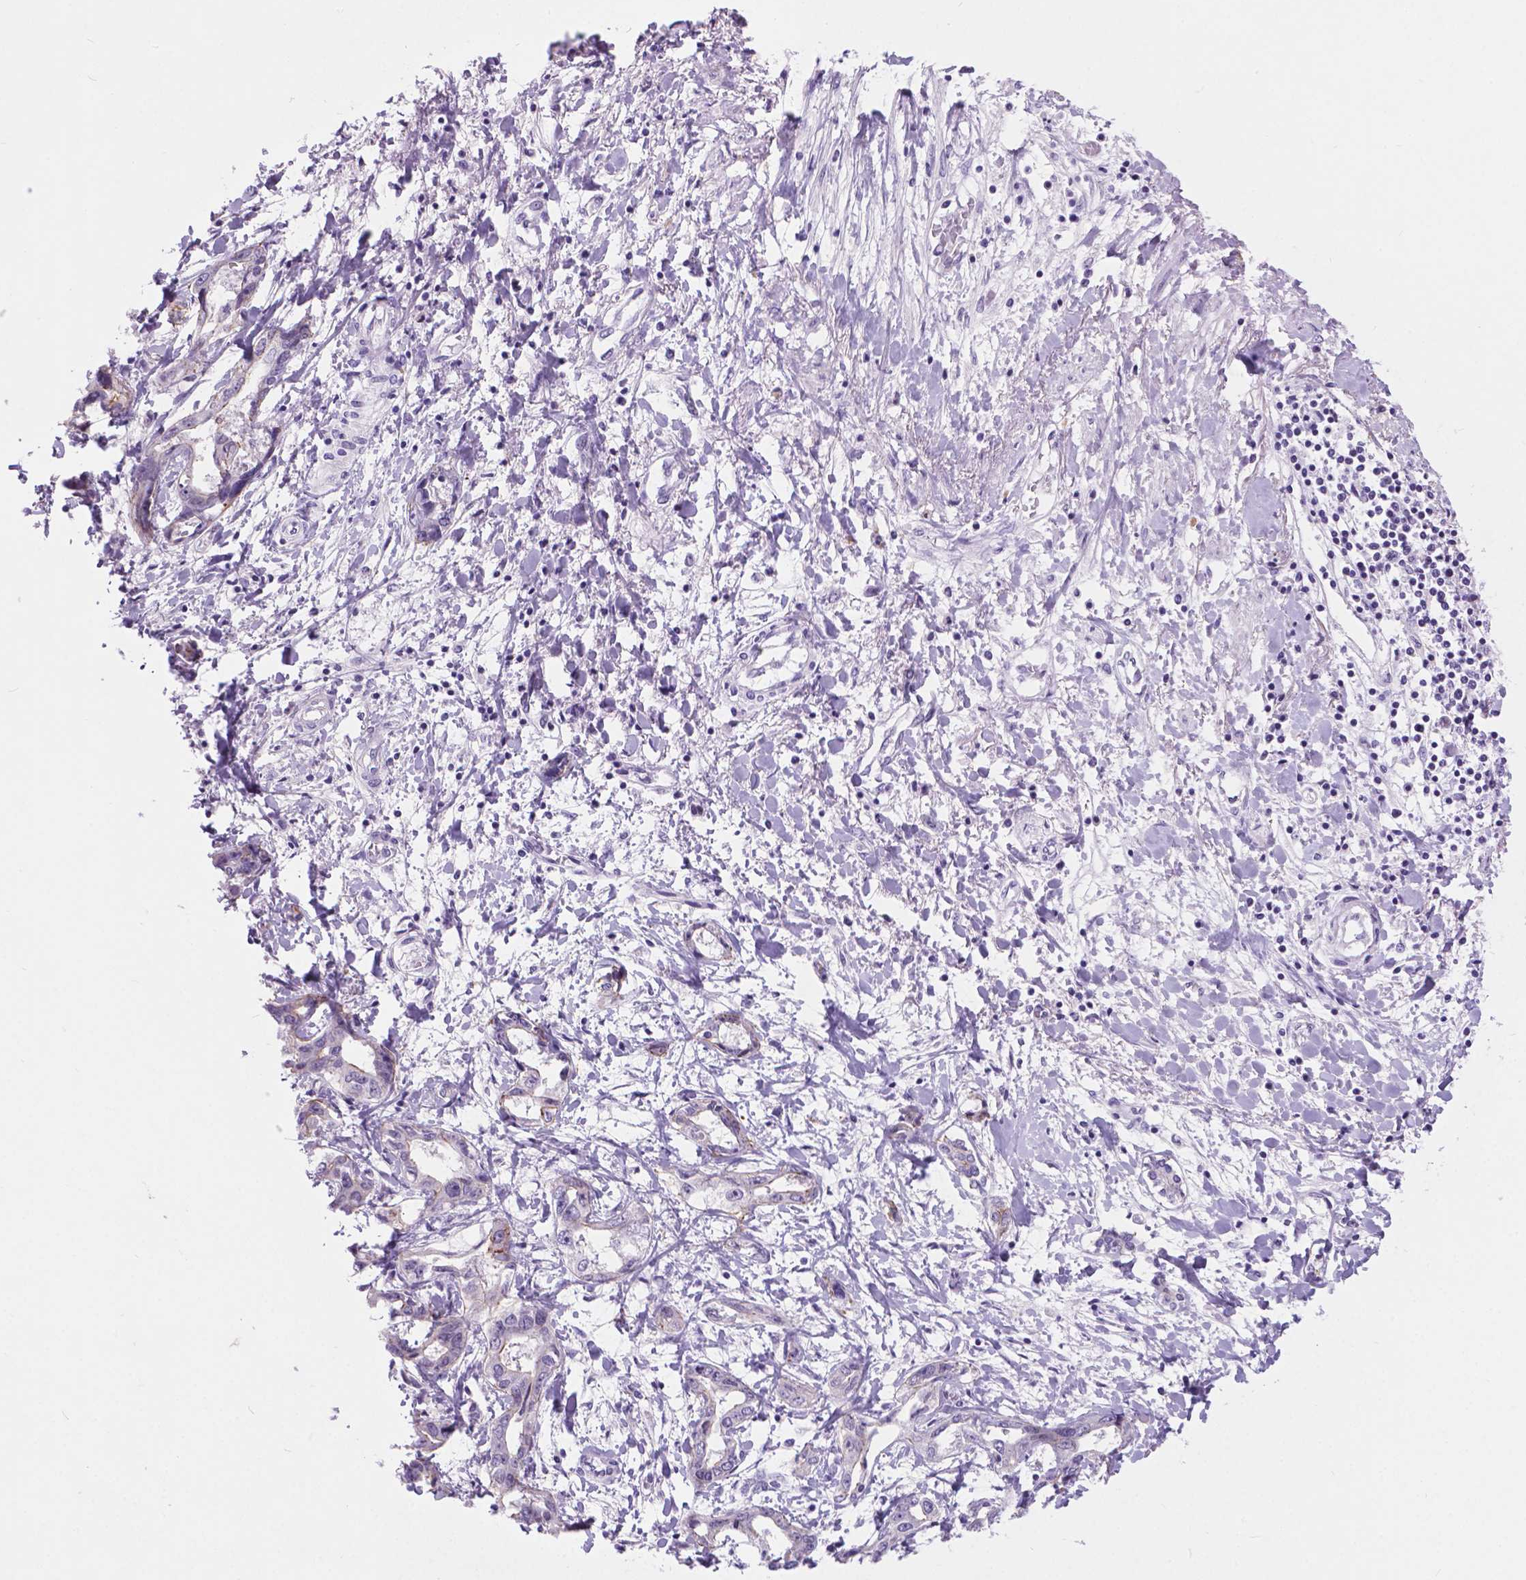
{"staining": {"intensity": "negative", "quantity": "none", "location": "none"}, "tissue": "liver cancer", "cell_type": "Tumor cells", "image_type": "cancer", "snomed": [{"axis": "morphology", "description": "Cholangiocarcinoma"}, {"axis": "topography", "description": "Liver"}], "caption": "The immunohistochemistry image has no significant staining in tumor cells of liver cancer tissue.", "gene": "ARMS2", "patient": {"sex": "male", "age": 59}}